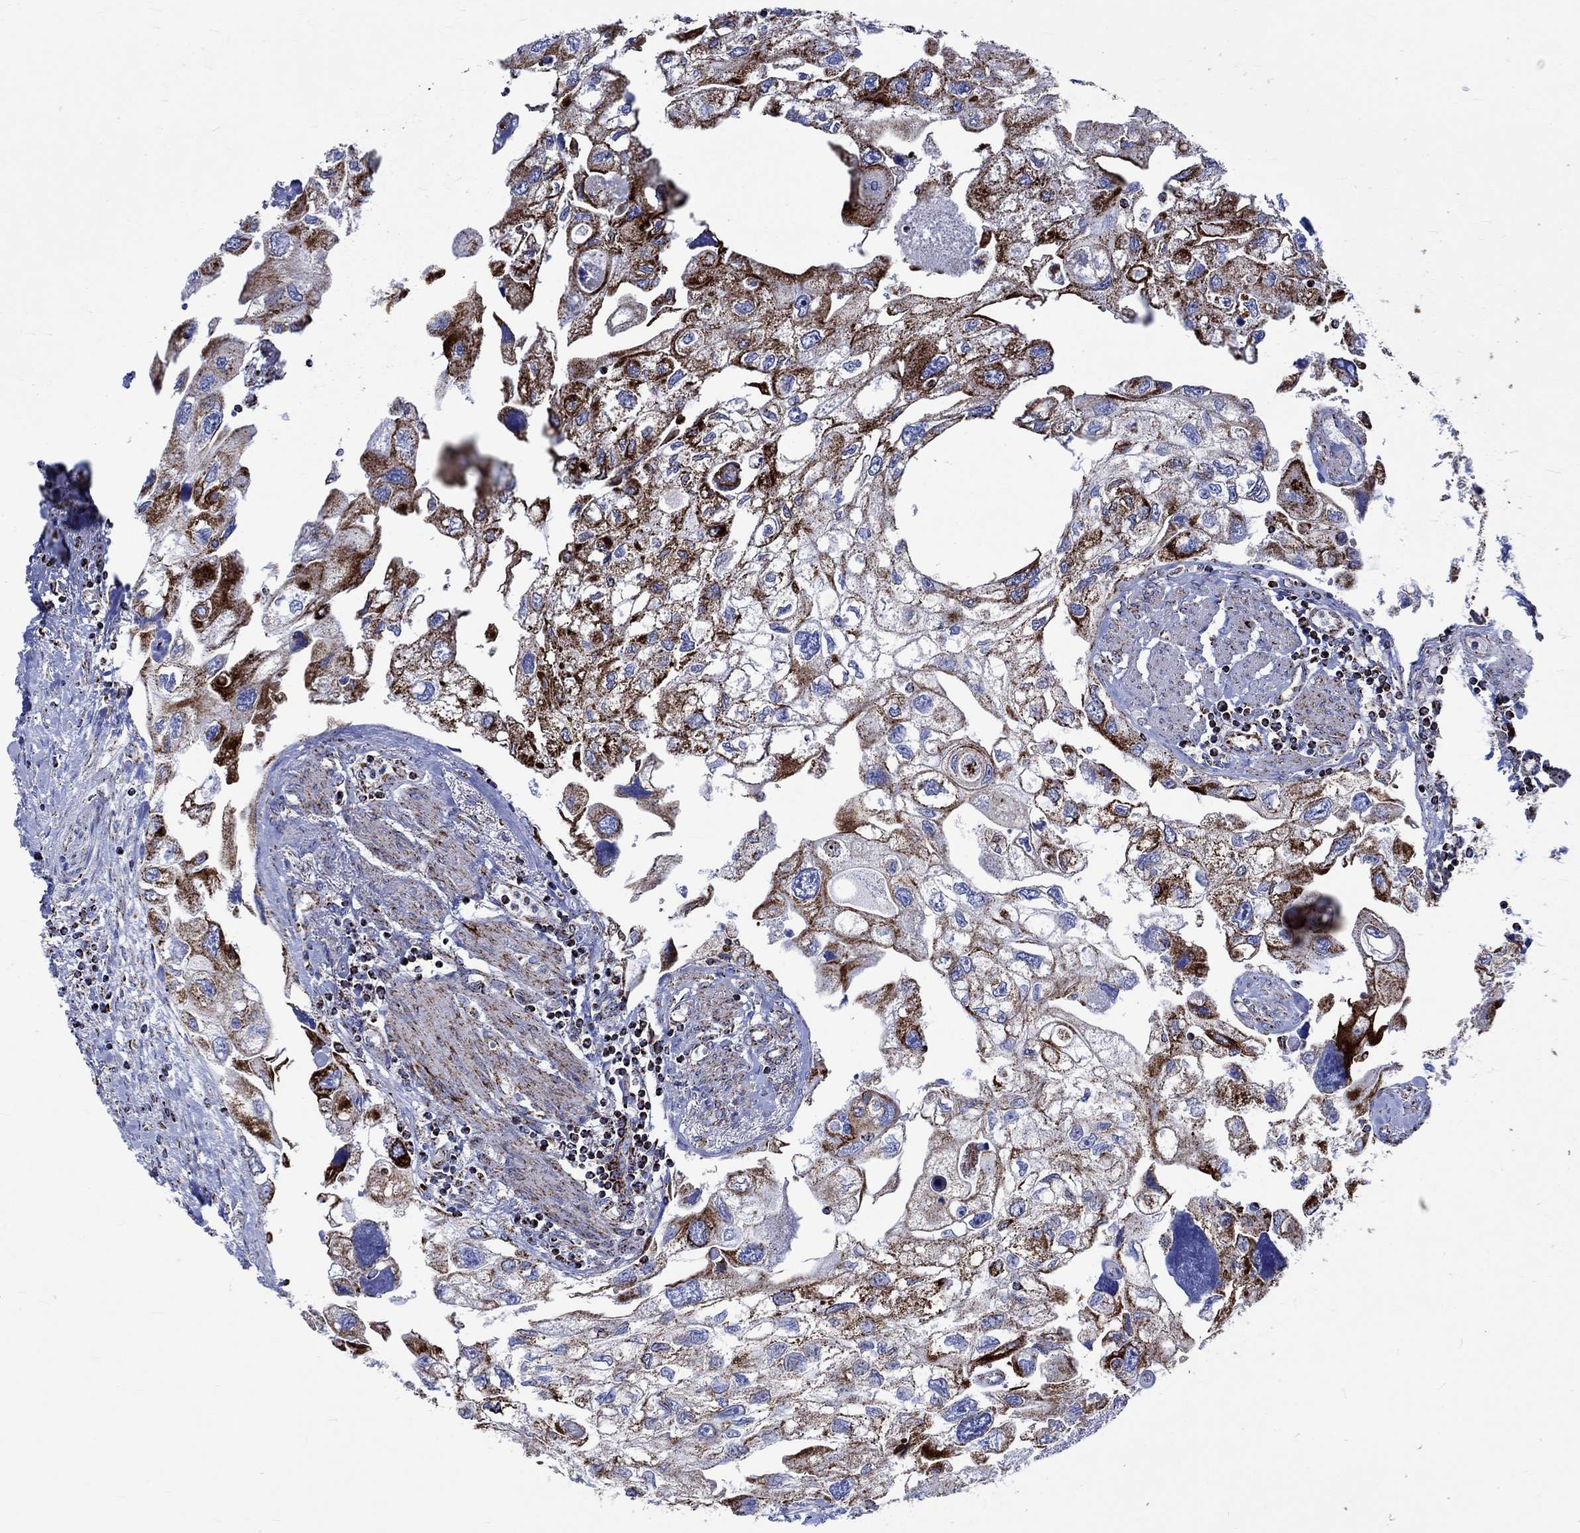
{"staining": {"intensity": "strong", "quantity": "25%-75%", "location": "cytoplasmic/membranous"}, "tissue": "urothelial cancer", "cell_type": "Tumor cells", "image_type": "cancer", "snomed": [{"axis": "morphology", "description": "Urothelial carcinoma, High grade"}, {"axis": "topography", "description": "Urinary bladder"}], "caption": "This micrograph exhibits immunohistochemistry staining of human urothelial carcinoma (high-grade), with high strong cytoplasmic/membranous positivity in about 25%-75% of tumor cells.", "gene": "RCE1", "patient": {"sex": "male", "age": 59}}